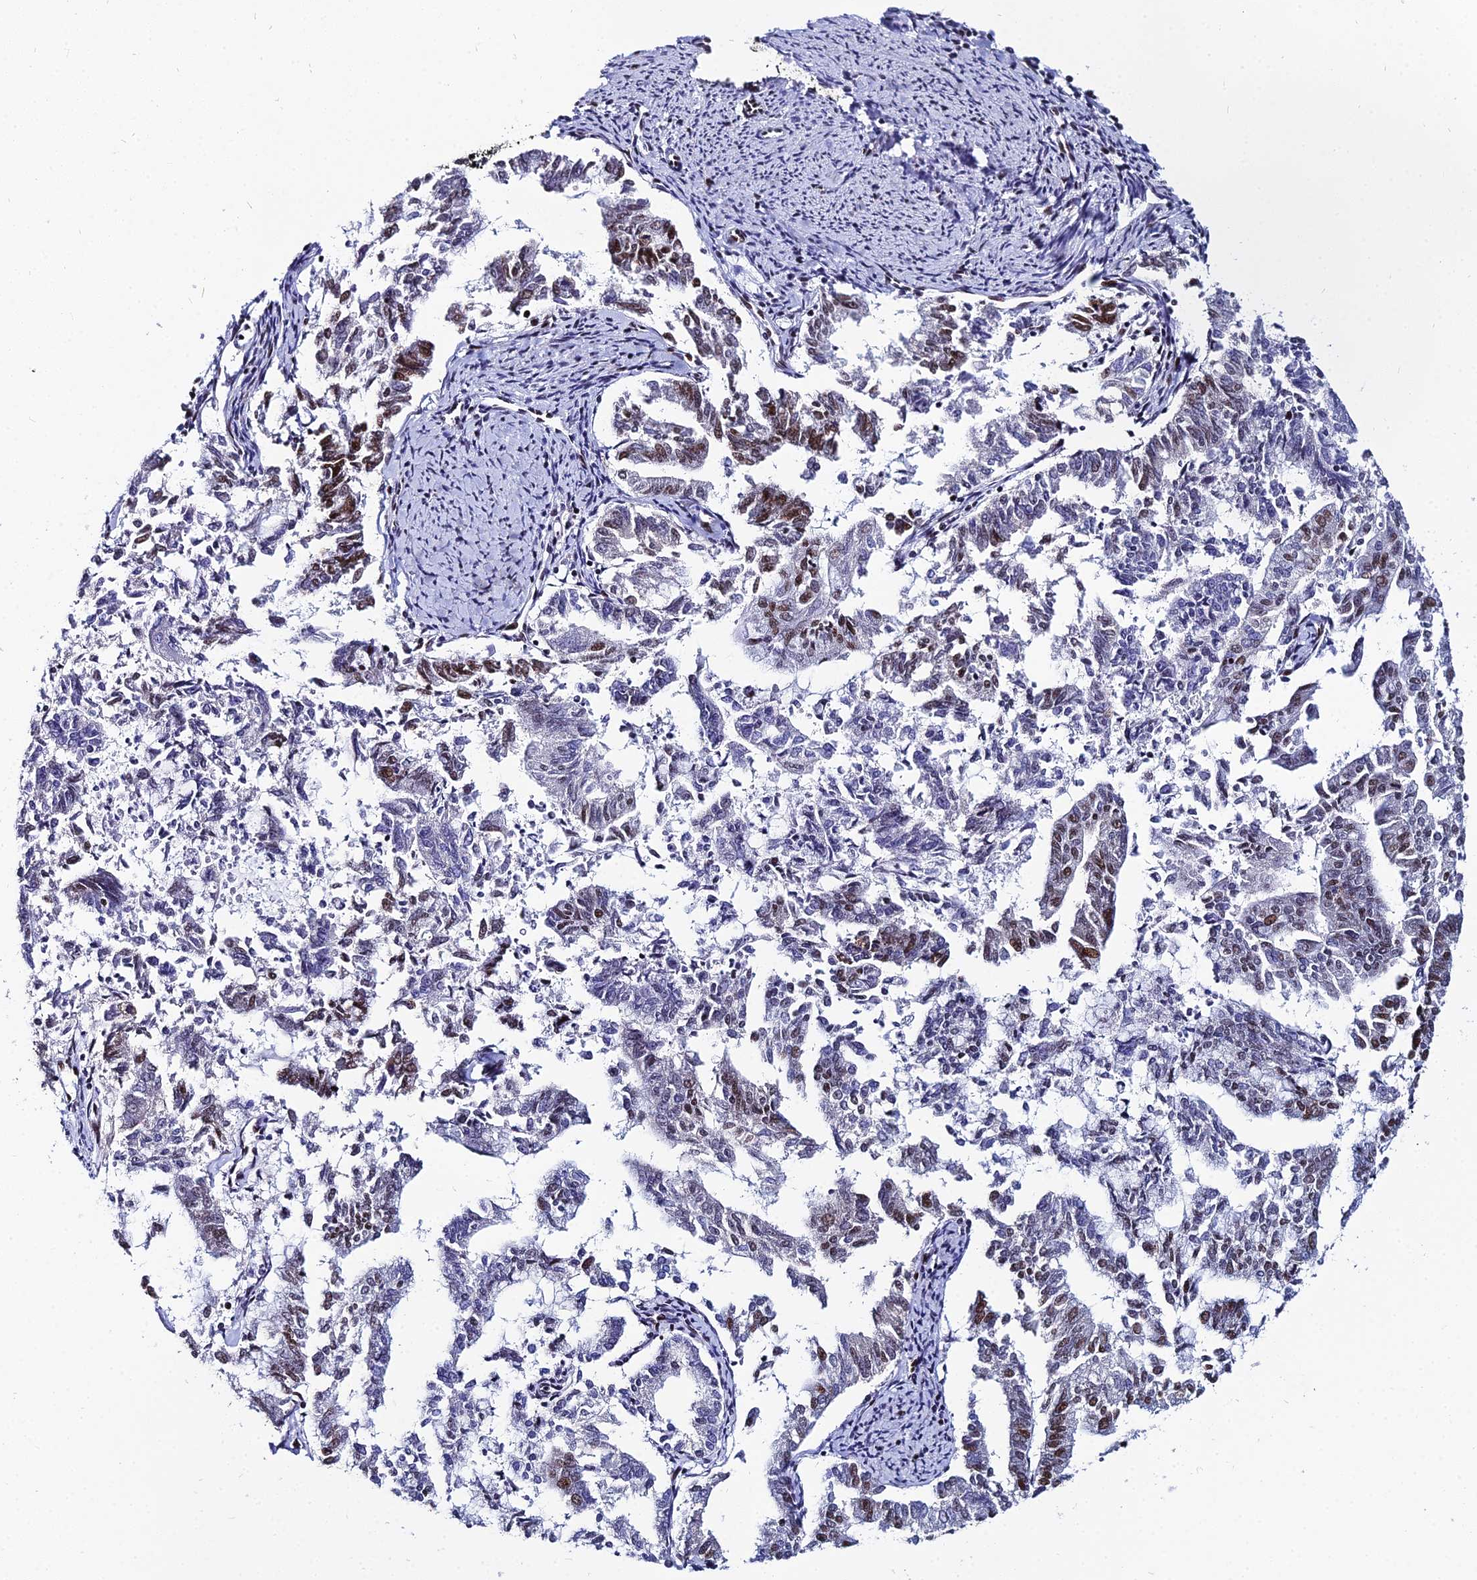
{"staining": {"intensity": "moderate", "quantity": "25%-75%", "location": "nuclear"}, "tissue": "endometrial cancer", "cell_type": "Tumor cells", "image_type": "cancer", "snomed": [{"axis": "morphology", "description": "Adenocarcinoma, NOS"}, {"axis": "topography", "description": "Endometrium"}], "caption": "Immunohistochemistry (IHC) (DAB (3,3'-diaminobenzidine)) staining of human endometrial adenocarcinoma displays moderate nuclear protein positivity in about 25%-75% of tumor cells.", "gene": "HNRNPH1", "patient": {"sex": "female", "age": 79}}